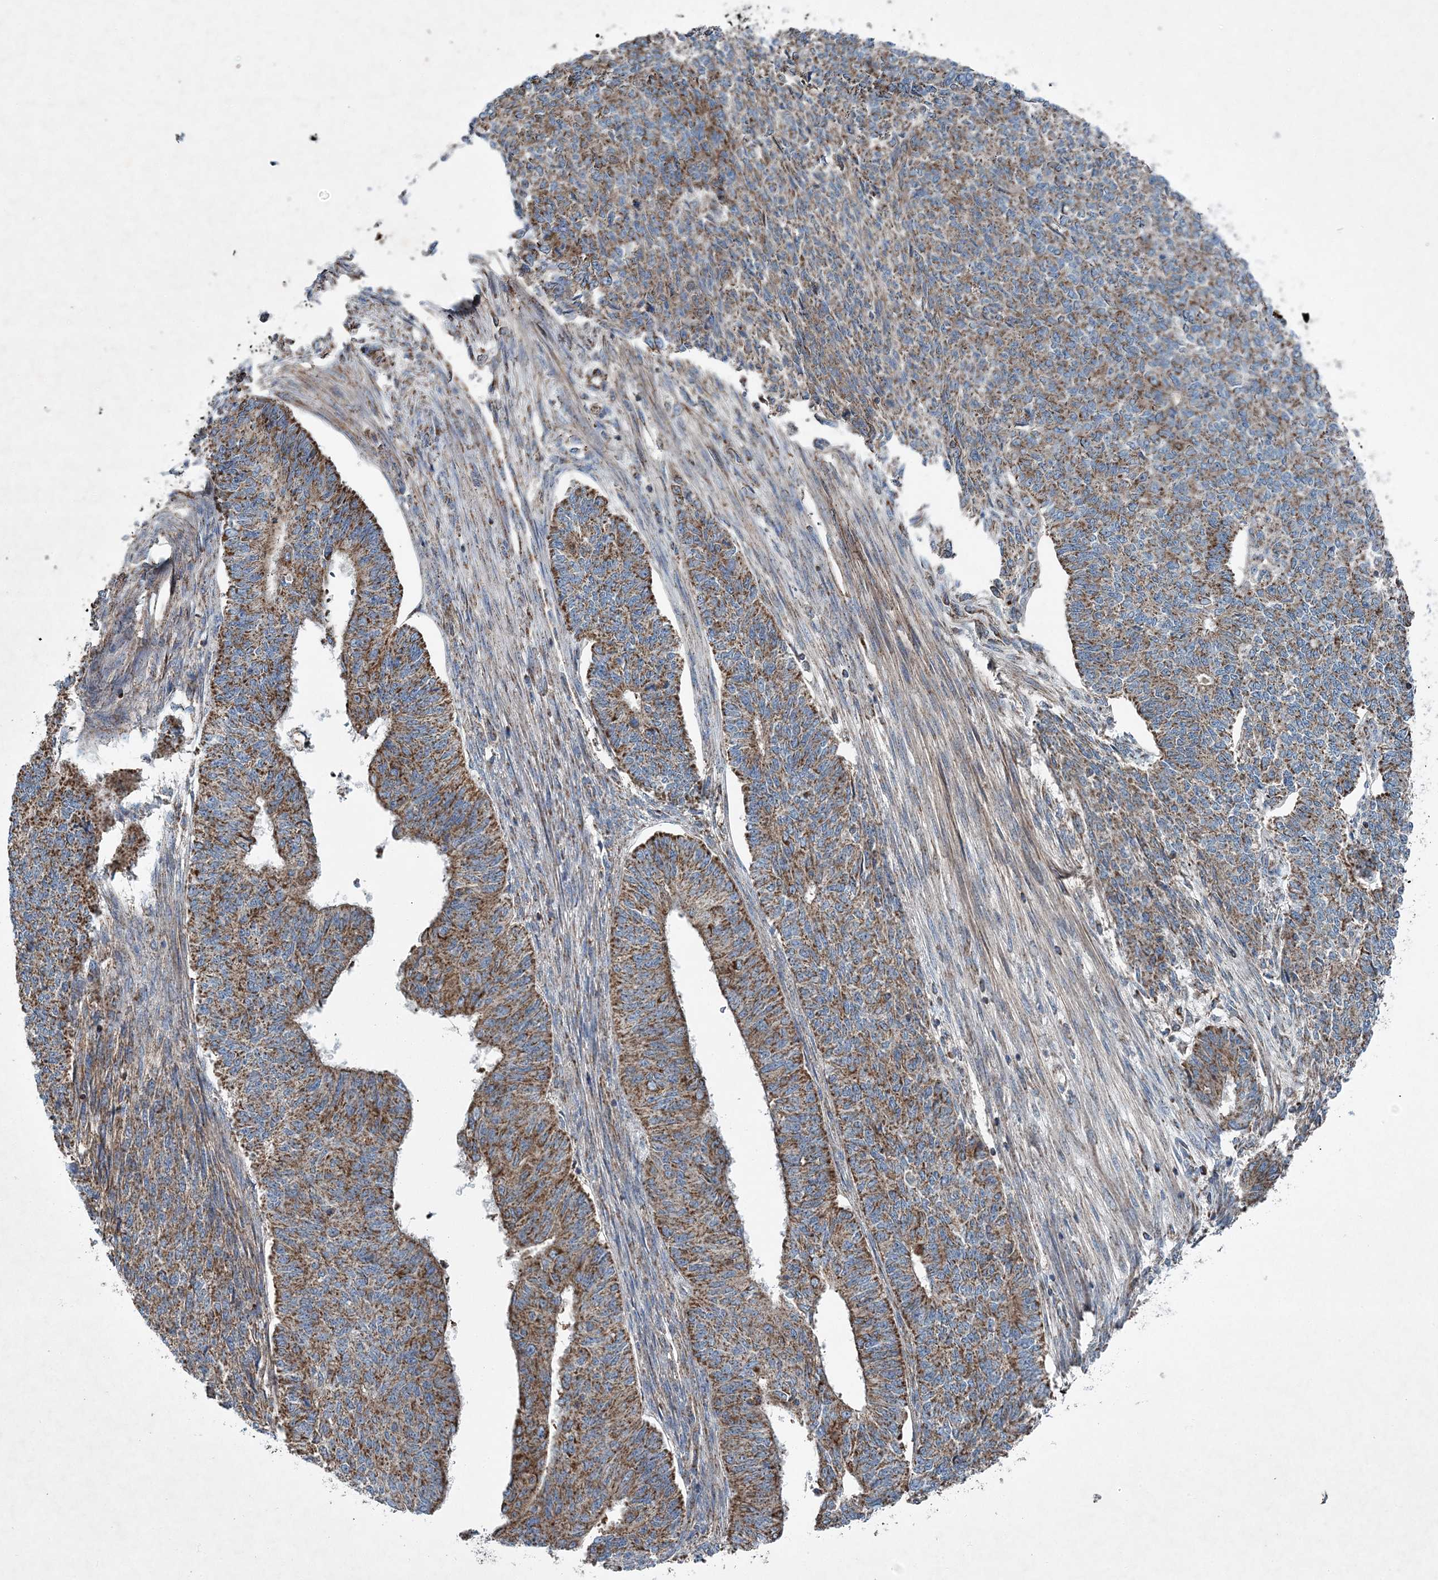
{"staining": {"intensity": "moderate", "quantity": ">75%", "location": "cytoplasmic/membranous"}, "tissue": "endometrial cancer", "cell_type": "Tumor cells", "image_type": "cancer", "snomed": [{"axis": "morphology", "description": "Adenocarcinoma, NOS"}, {"axis": "topography", "description": "Endometrium"}], "caption": "A photomicrograph of endometrial adenocarcinoma stained for a protein exhibits moderate cytoplasmic/membranous brown staining in tumor cells. (DAB IHC, brown staining for protein, blue staining for nuclei).", "gene": "SPAG16", "patient": {"sex": "female", "age": 32}}